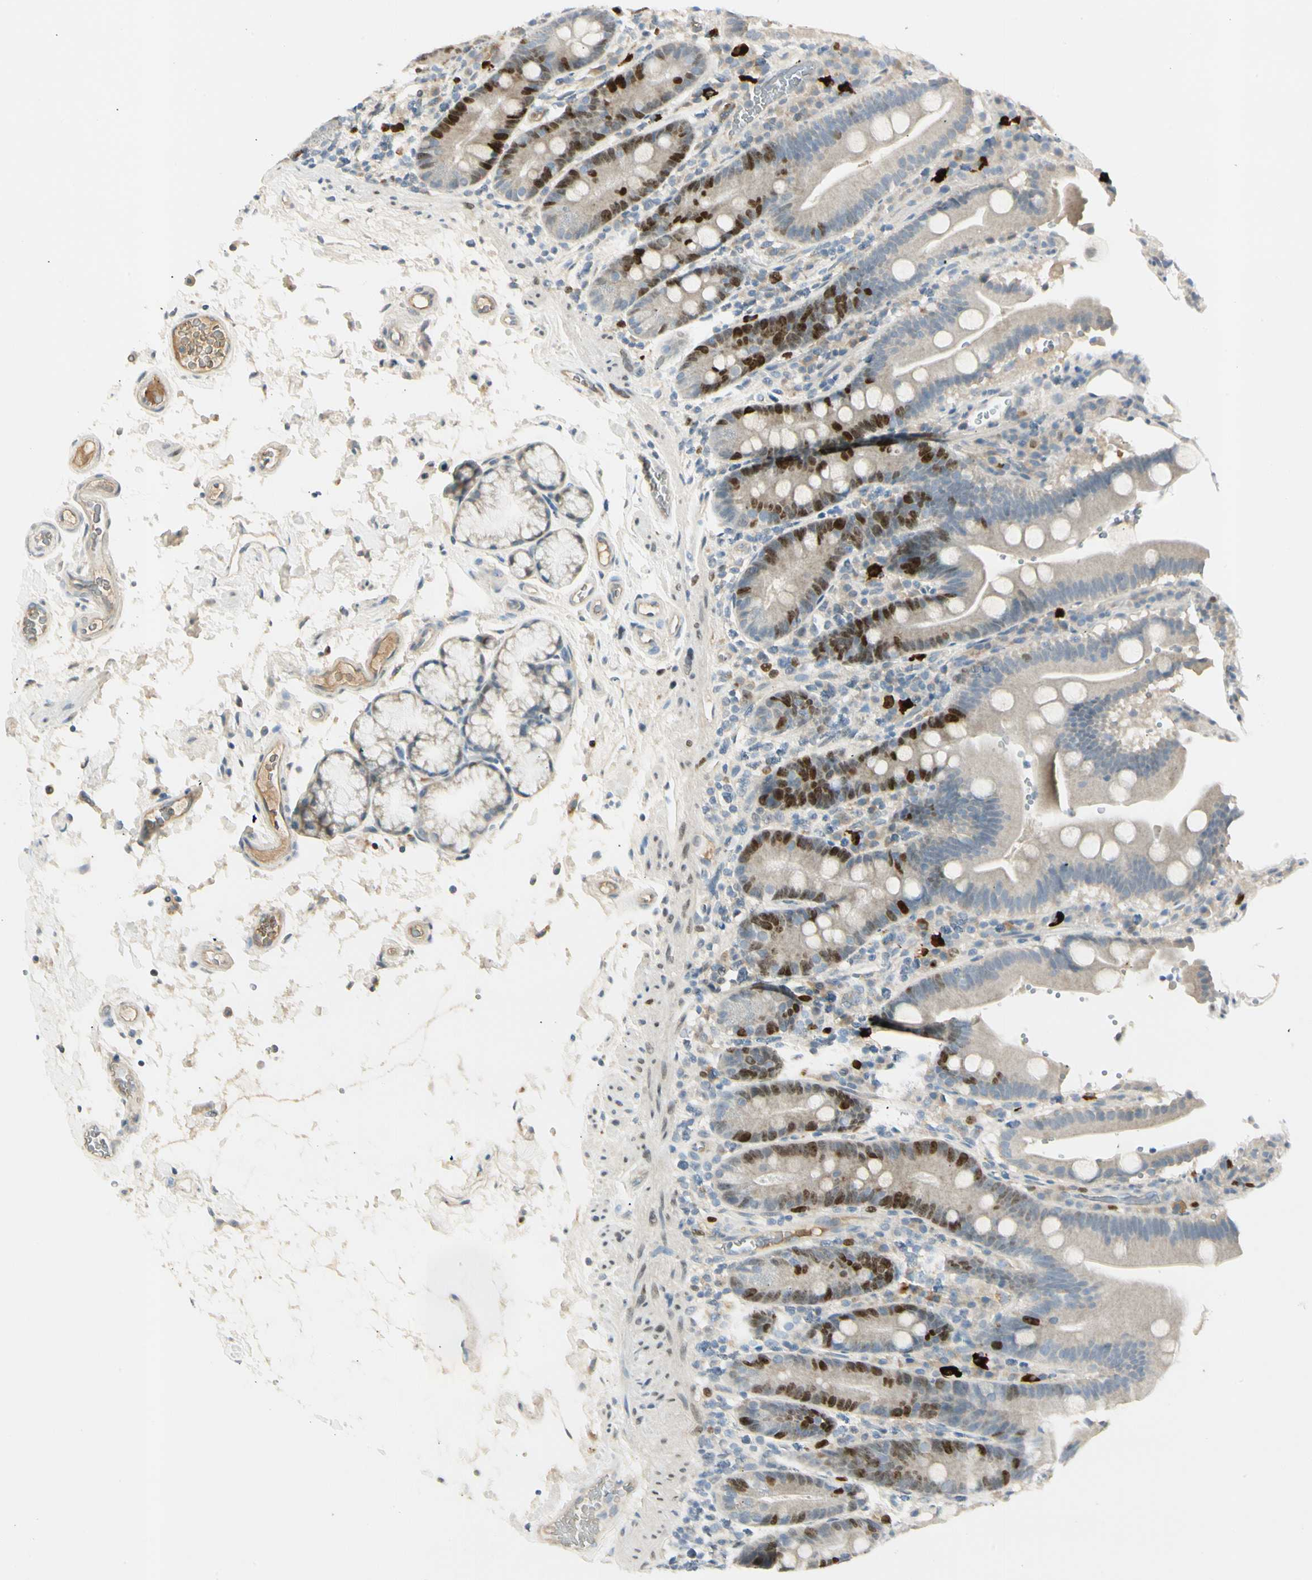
{"staining": {"intensity": "strong", "quantity": "<25%", "location": "nuclear"}, "tissue": "duodenum", "cell_type": "Glandular cells", "image_type": "normal", "snomed": [{"axis": "morphology", "description": "Normal tissue, NOS"}, {"axis": "topography", "description": "Small intestine, NOS"}], "caption": "Immunohistochemical staining of benign human duodenum displays <25% levels of strong nuclear protein expression in about <25% of glandular cells. The protein of interest is stained brown, and the nuclei are stained in blue (DAB IHC with brightfield microscopy, high magnification).", "gene": "PITX1", "patient": {"sex": "female", "age": 71}}